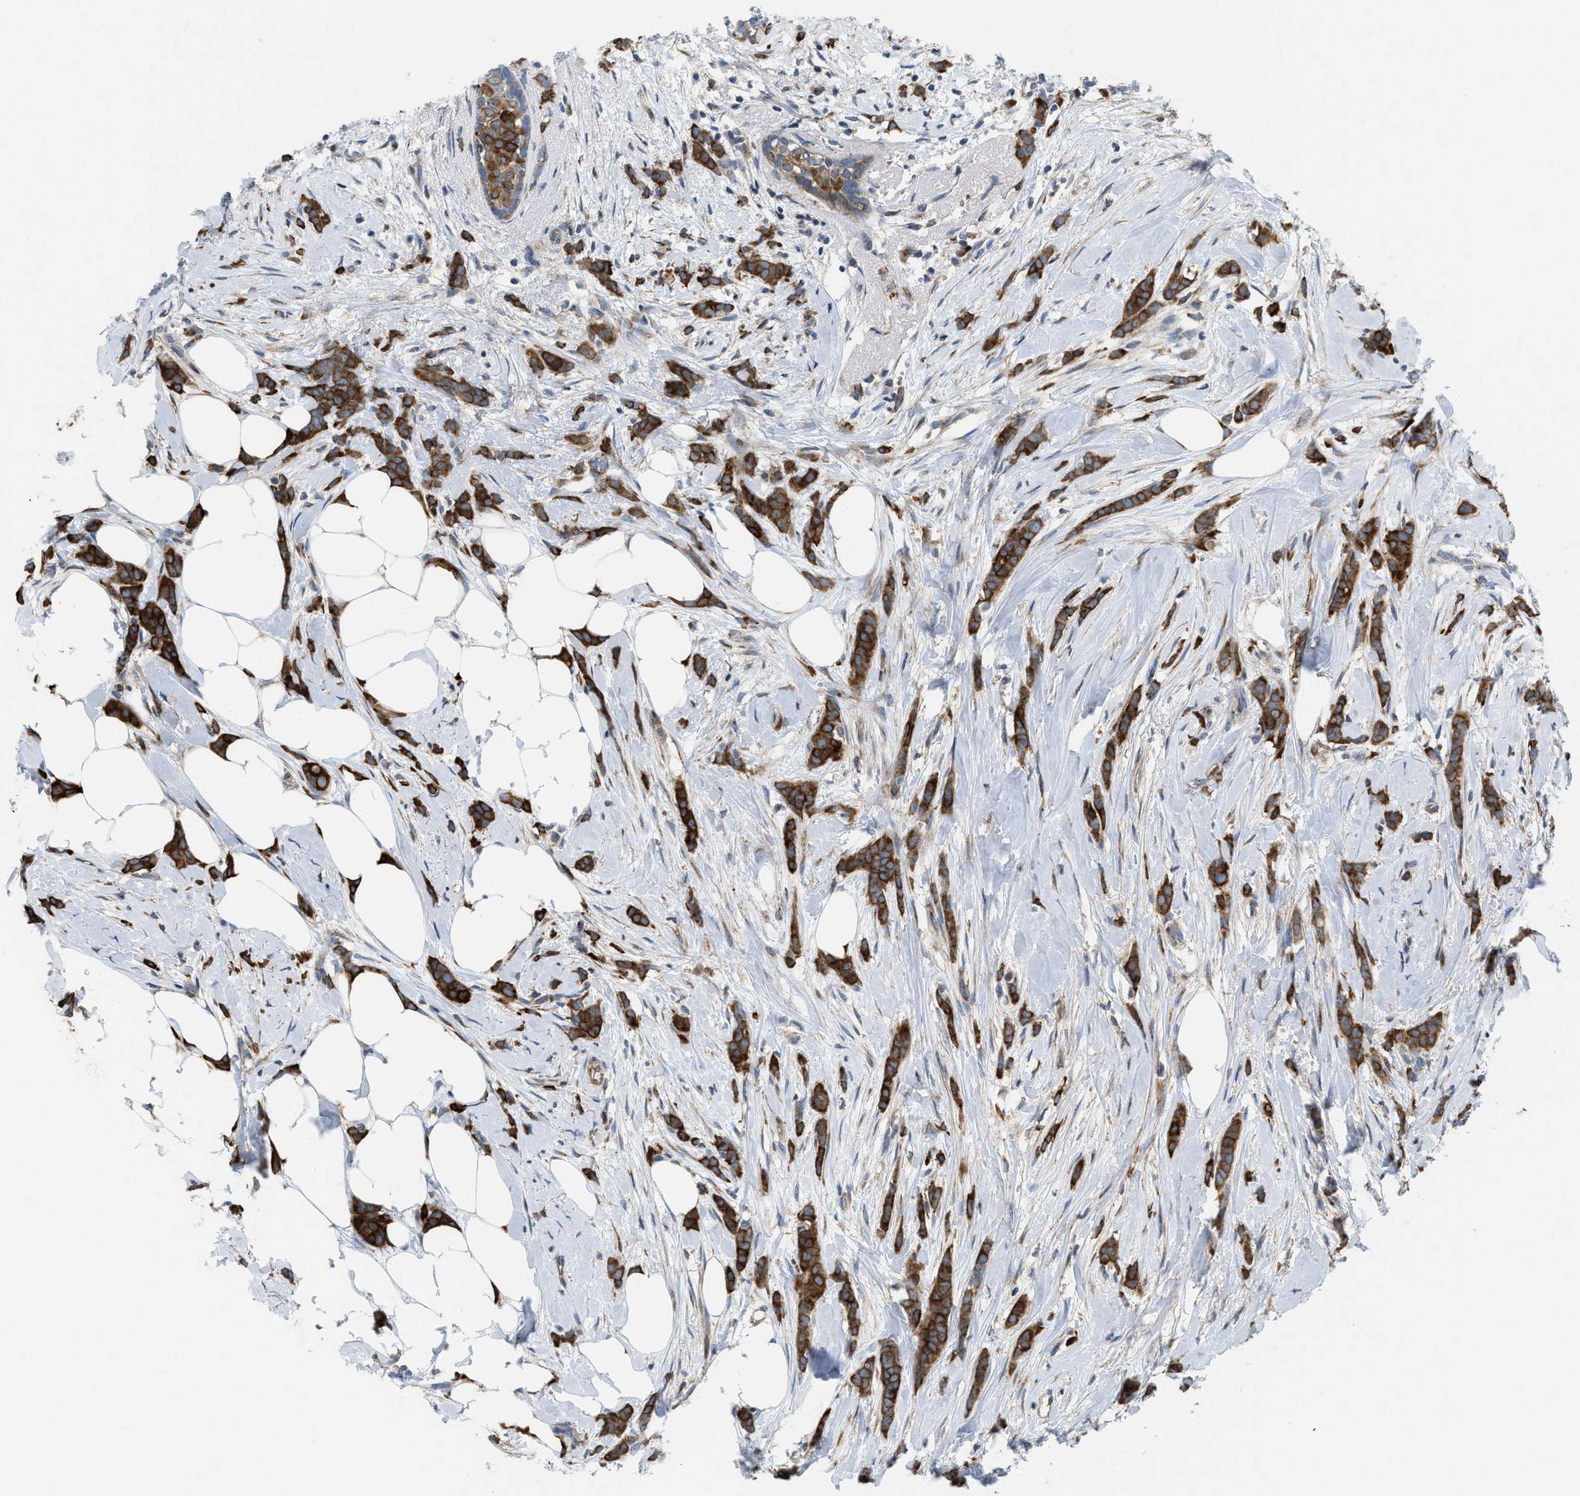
{"staining": {"intensity": "strong", "quantity": ">75%", "location": "cytoplasmic/membranous"}, "tissue": "breast cancer", "cell_type": "Tumor cells", "image_type": "cancer", "snomed": [{"axis": "morphology", "description": "Lobular carcinoma, in situ"}, {"axis": "morphology", "description": "Lobular carcinoma"}, {"axis": "topography", "description": "Breast"}], "caption": "Protein staining reveals strong cytoplasmic/membranous expression in approximately >75% of tumor cells in breast cancer.", "gene": "DIPK1A", "patient": {"sex": "female", "age": 41}}